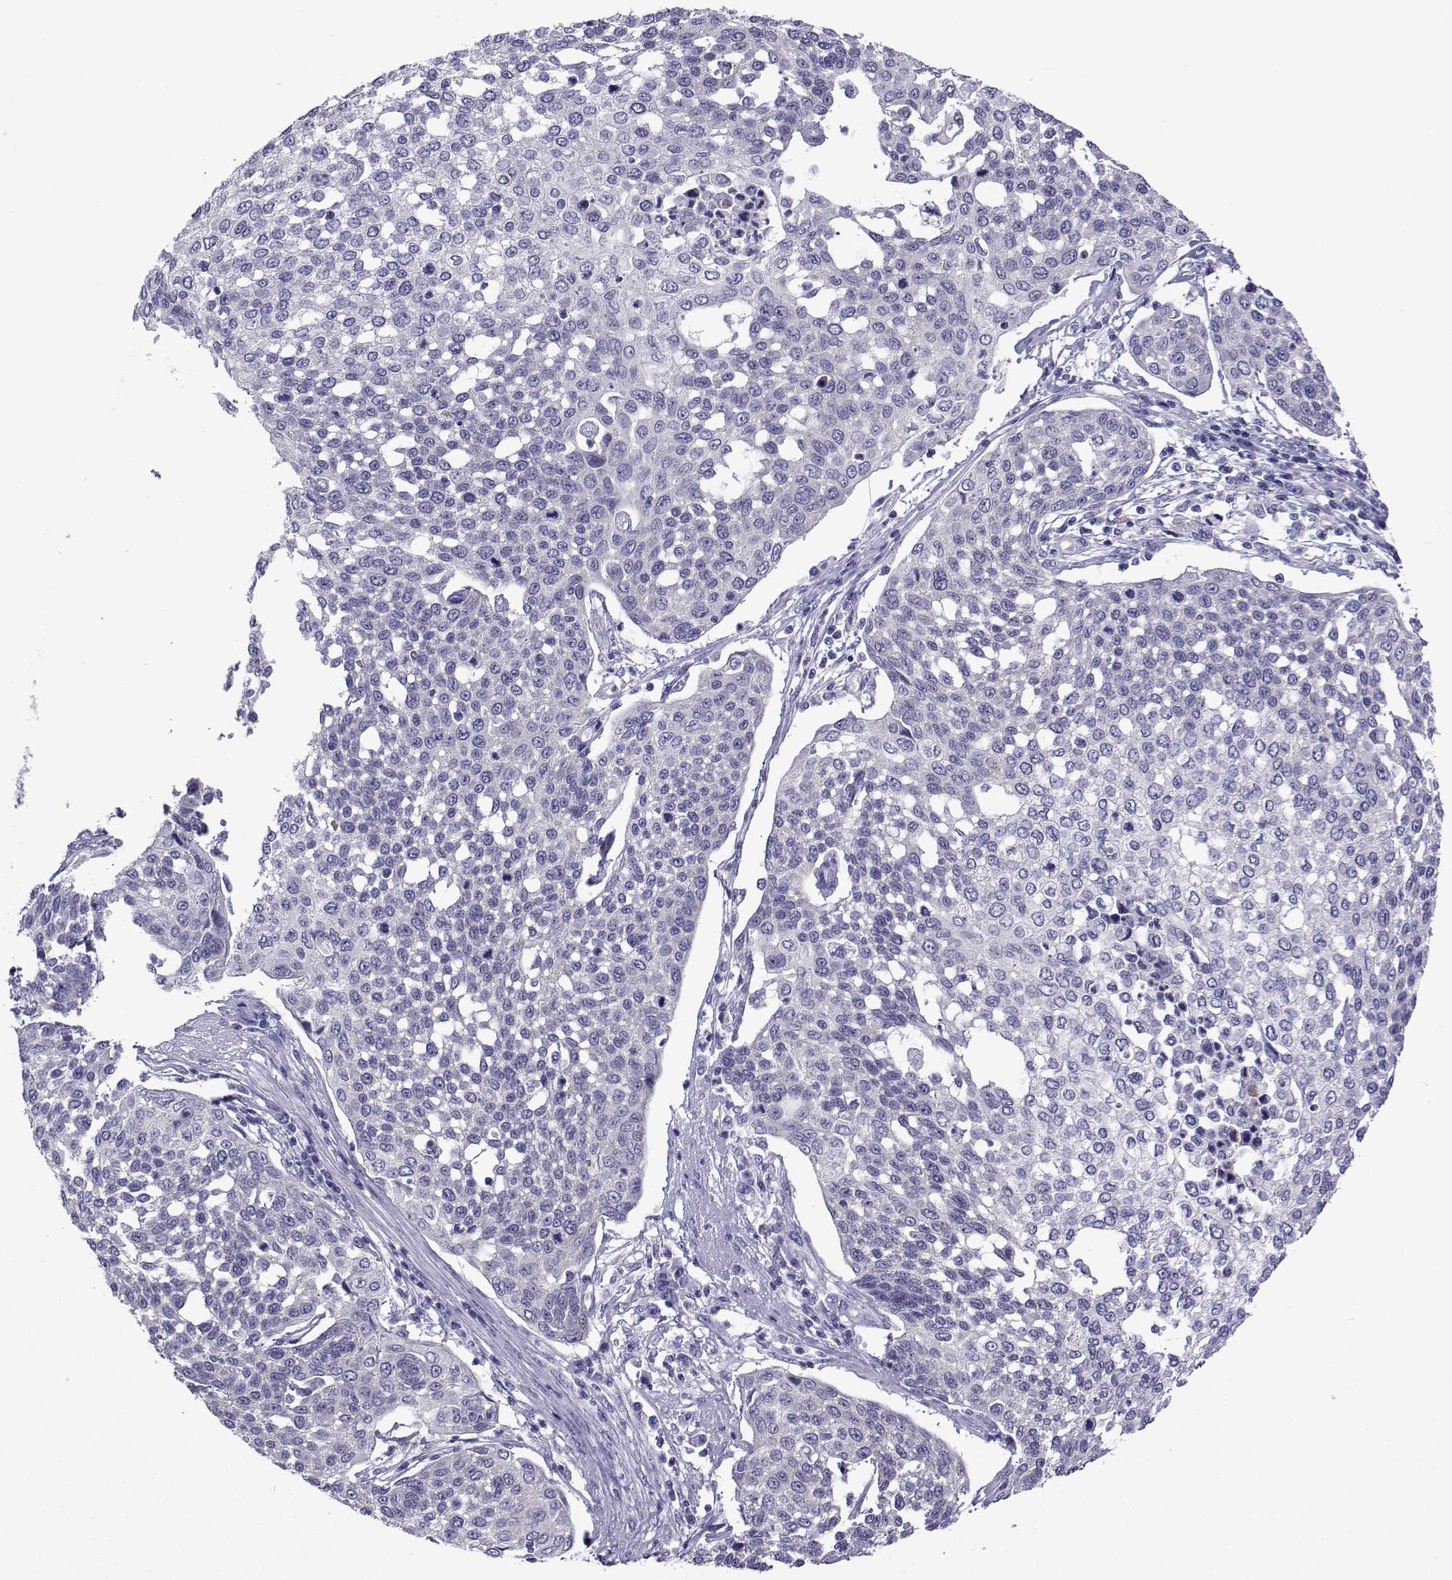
{"staining": {"intensity": "negative", "quantity": "none", "location": "none"}, "tissue": "cervical cancer", "cell_type": "Tumor cells", "image_type": "cancer", "snomed": [{"axis": "morphology", "description": "Squamous cell carcinoma, NOS"}, {"axis": "topography", "description": "Cervix"}], "caption": "Tumor cells are negative for brown protein staining in cervical squamous cell carcinoma.", "gene": "COL22A1", "patient": {"sex": "female", "age": 34}}